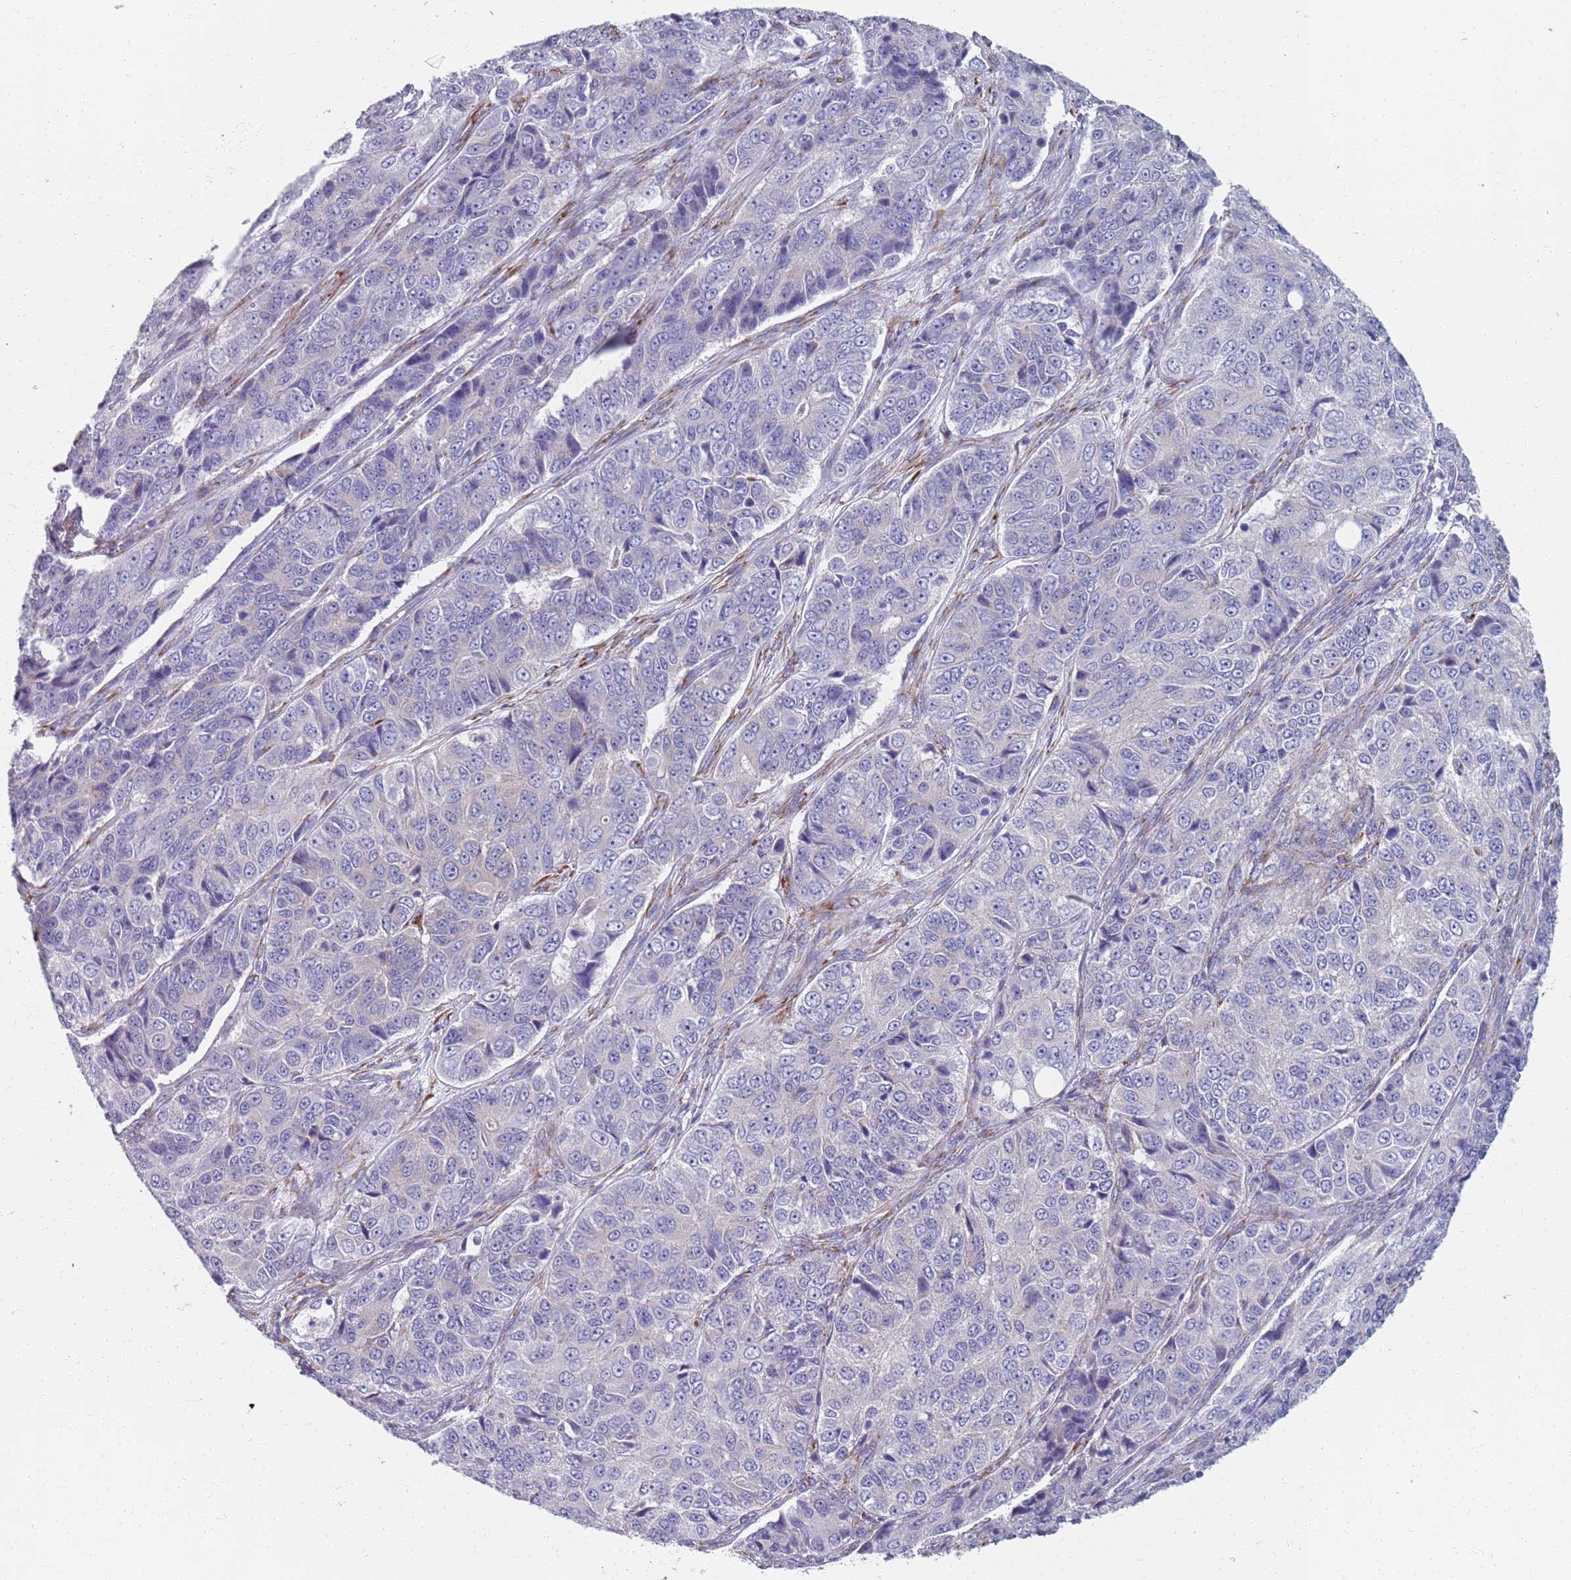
{"staining": {"intensity": "negative", "quantity": "none", "location": "none"}, "tissue": "ovarian cancer", "cell_type": "Tumor cells", "image_type": "cancer", "snomed": [{"axis": "morphology", "description": "Carcinoma, endometroid"}, {"axis": "topography", "description": "Ovary"}], "caption": "IHC photomicrograph of ovarian cancer stained for a protein (brown), which exhibits no expression in tumor cells.", "gene": "PLOD1", "patient": {"sex": "female", "age": 51}}